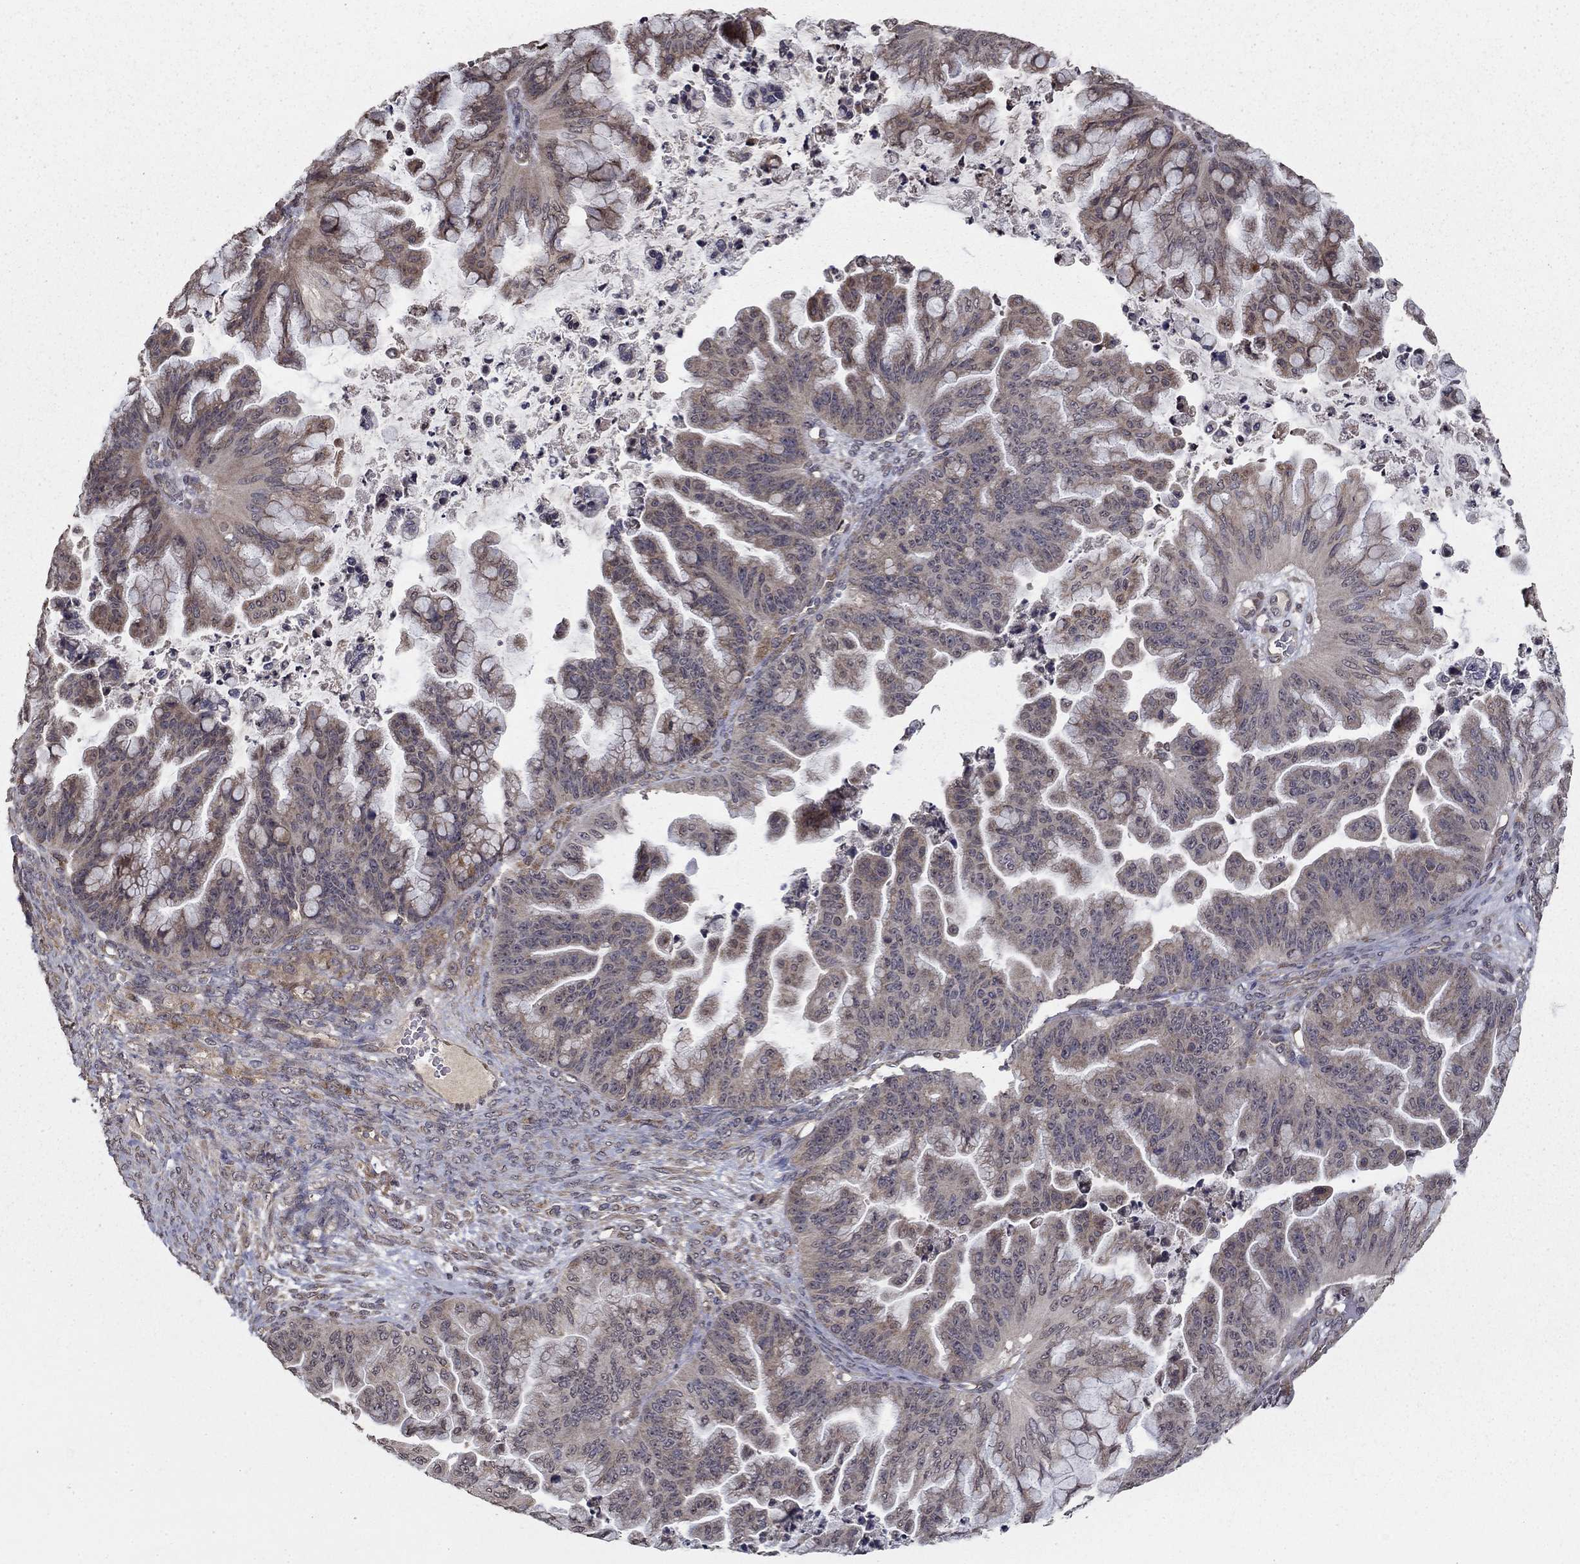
{"staining": {"intensity": "weak", "quantity": "25%-75%", "location": "cytoplasmic/membranous"}, "tissue": "ovarian cancer", "cell_type": "Tumor cells", "image_type": "cancer", "snomed": [{"axis": "morphology", "description": "Cystadenocarcinoma, mucinous, NOS"}, {"axis": "topography", "description": "Ovary"}], "caption": "Ovarian mucinous cystadenocarcinoma stained for a protein (brown) reveals weak cytoplasmic/membranous positive positivity in about 25%-75% of tumor cells.", "gene": "SLC2A13", "patient": {"sex": "female", "age": 67}}